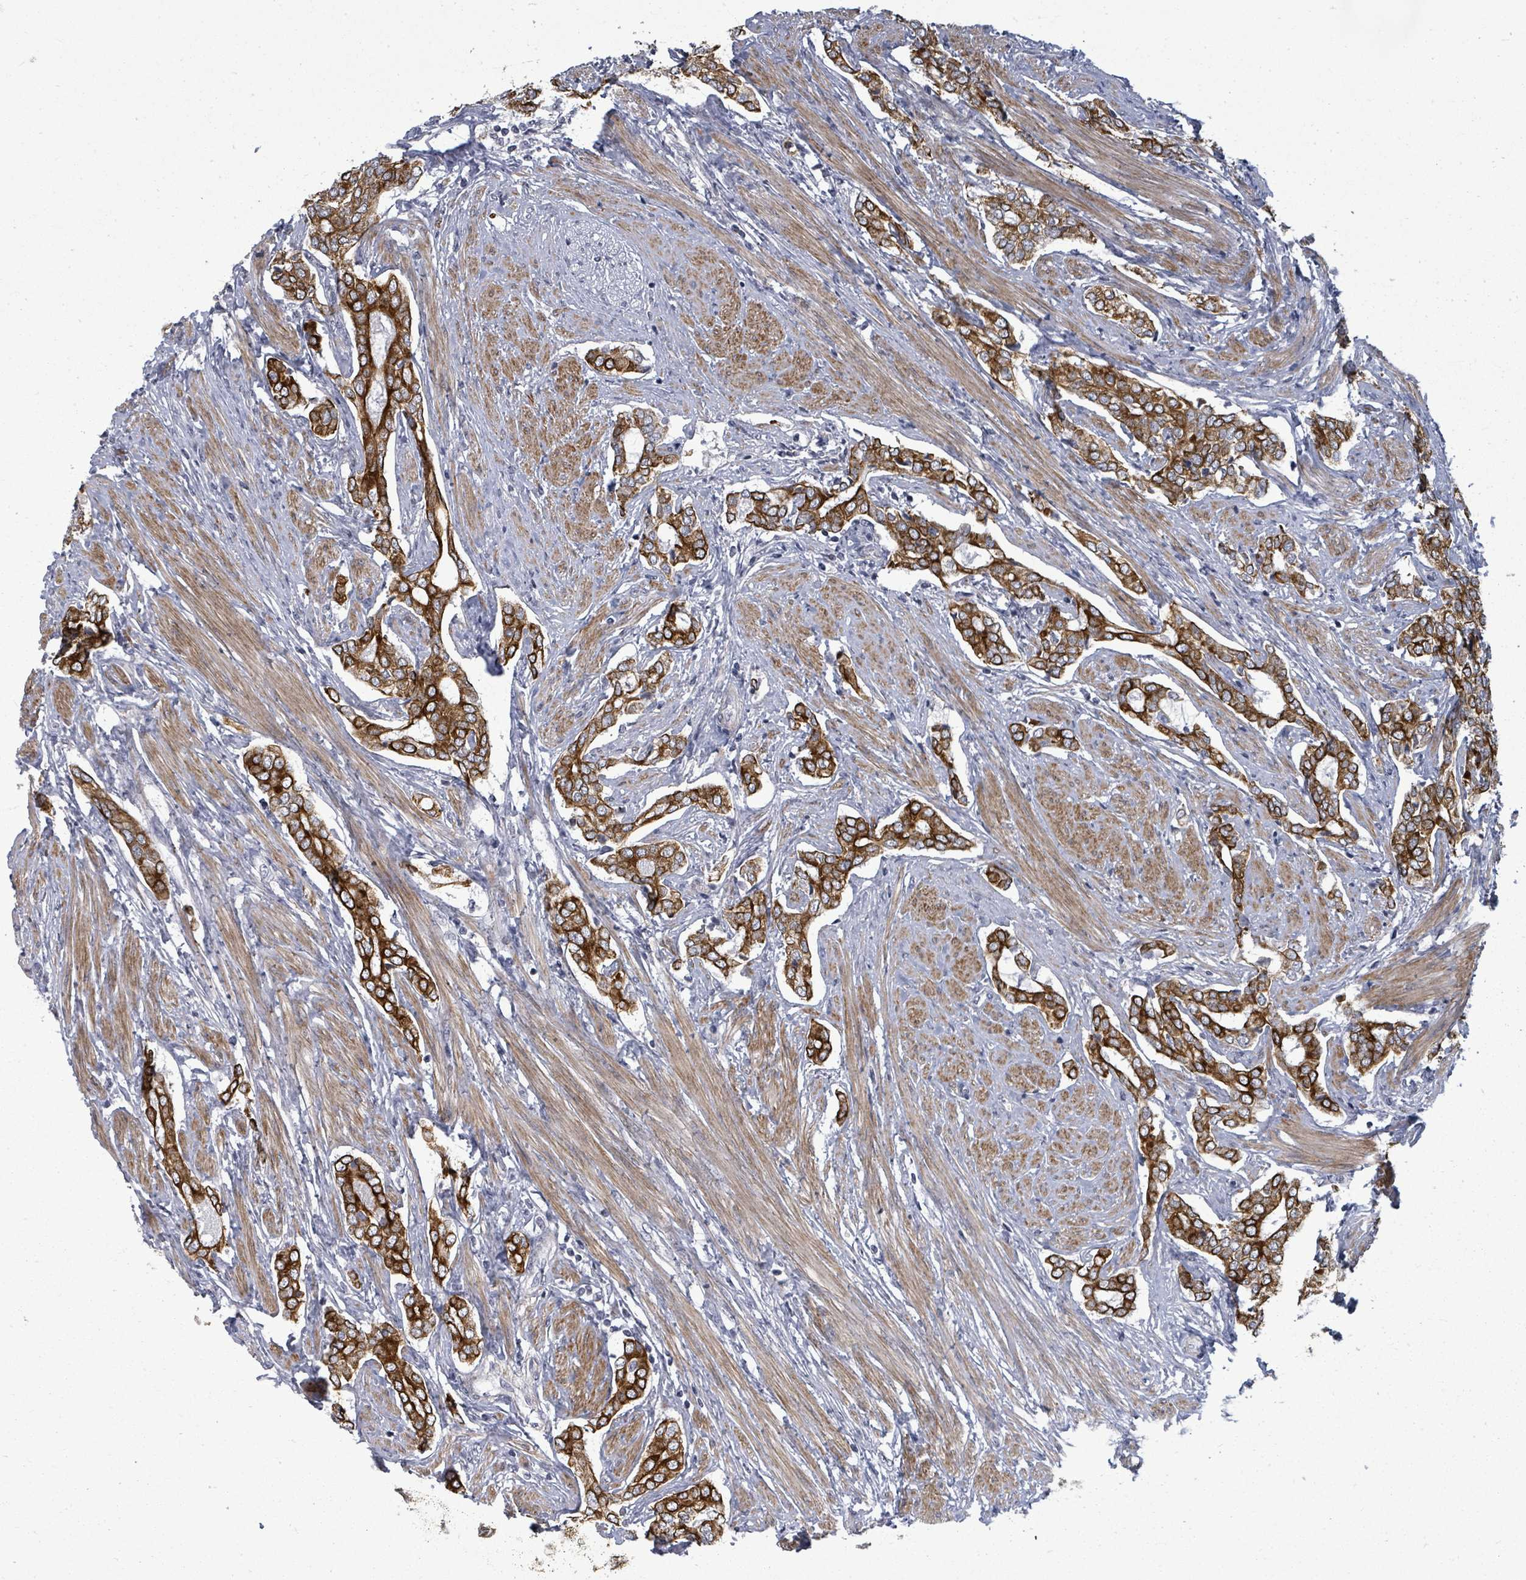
{"staining": {"intensity": "strong", "quantity": "25%-75%", "location": "cytoplasmic/membranous"}, "tissue": "prostate cancer", "cell_type": "Tumor cells", "image_type": "cancer", "snomed": [{"axis": "morphology", "description": "Adenocarcinoma, High grade"}, {"axis": "topography", "description": "Prostate"}], "caption": "Protein analysis of prostate cancer (adenocarcinoma (high-grade)) tissue displays strong cytoplasmic/membranous positivity in about 25%-75% of tumor cells. (Brightfield microscopy of DAB IHC at high magnification).", "gene": "PTPN20", "patient": {"sex": "male", "age": 71}}